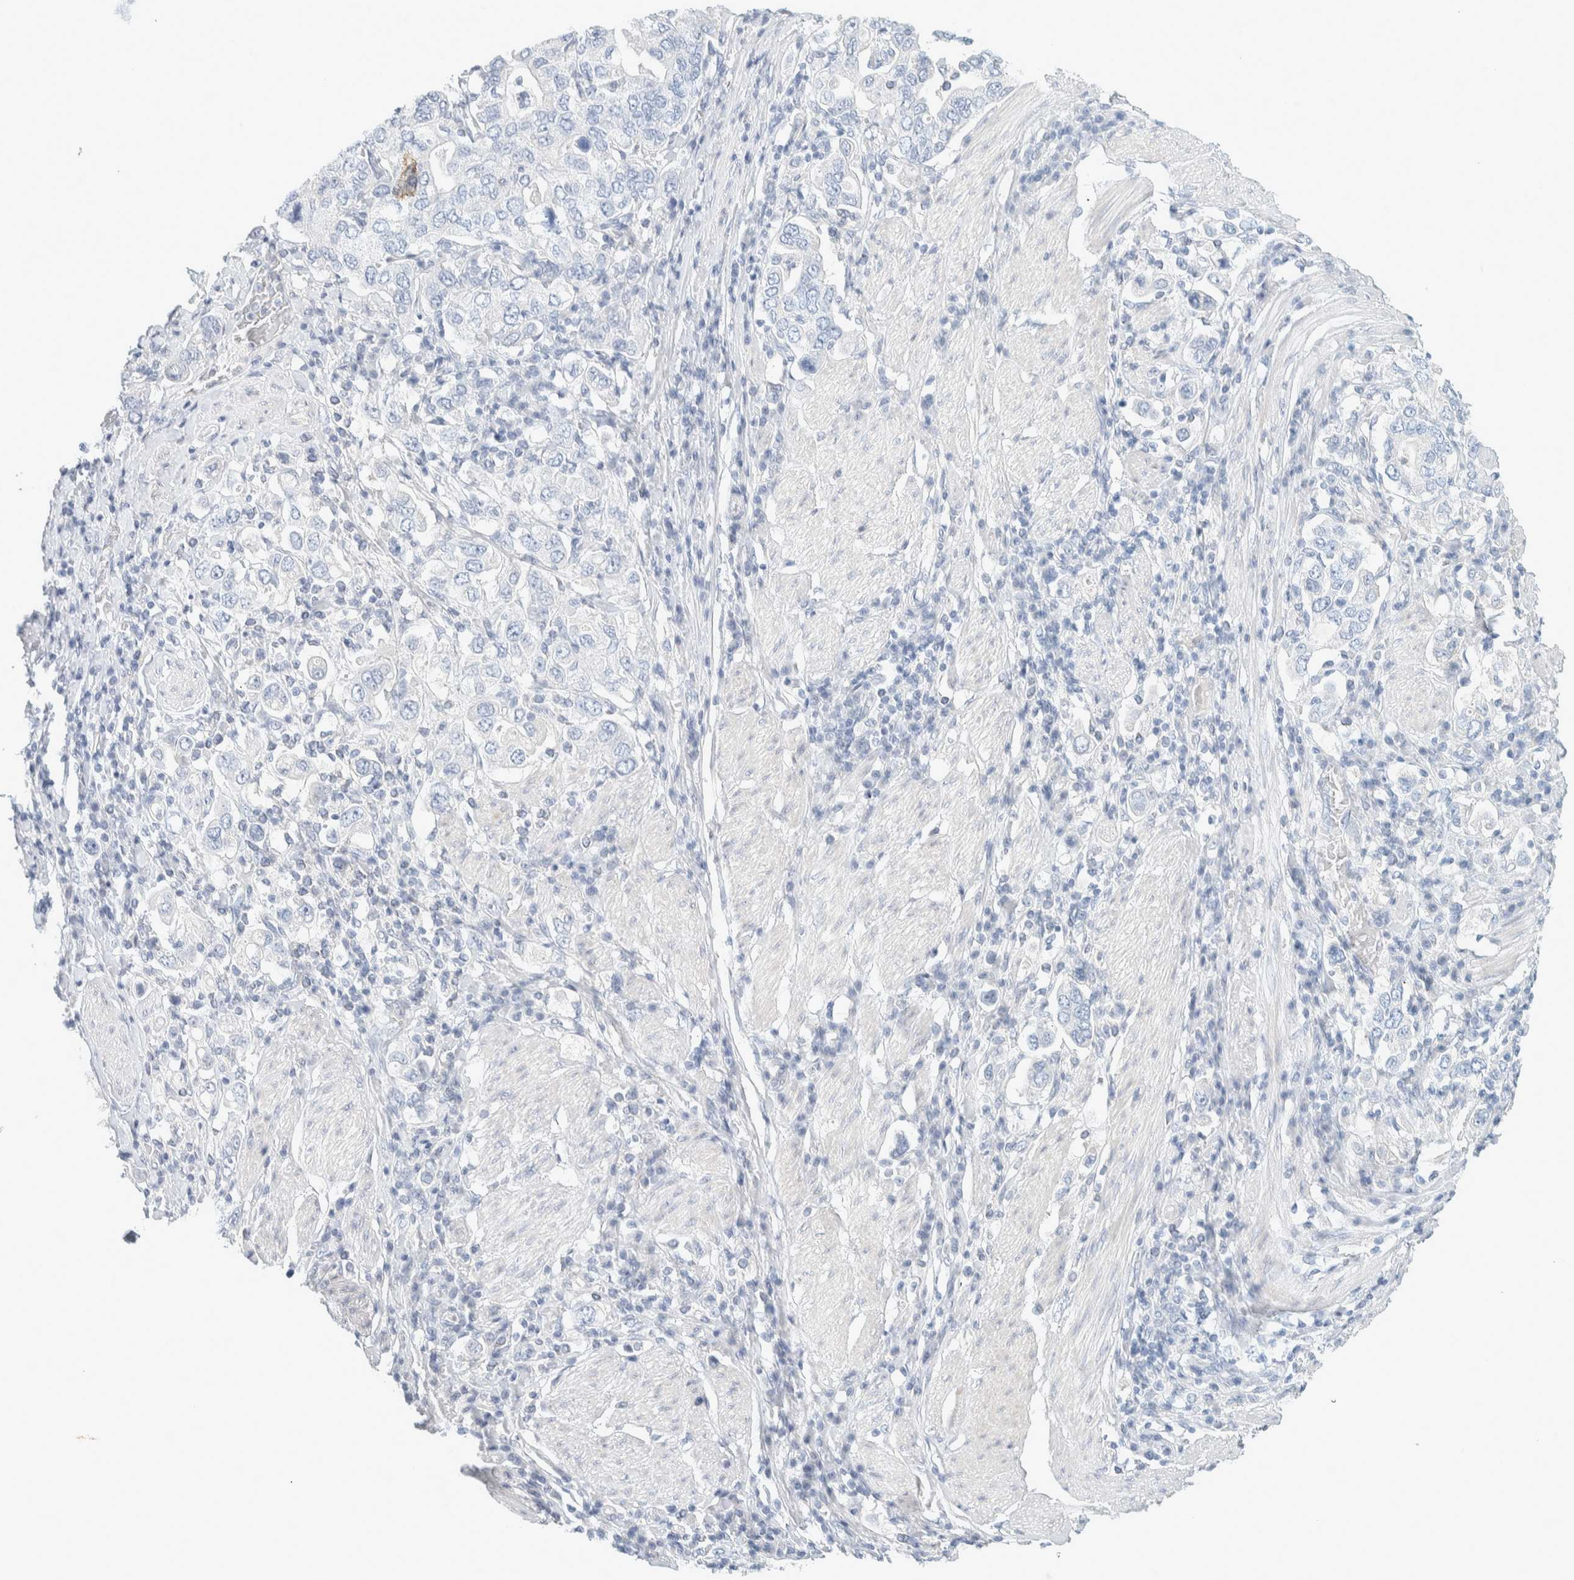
{"staining": {"intensity": "negative", "quantity": "none", "location": "none"}, "tissue": "stomach cancer", "cell_type": "Tumor cells", "image_type": "cancer", "snomed": [{"axis": "morphology", "description": "Adenocarcinoma, NOS"}, {"axis": "topography", "description": "Stomach, upper"}], "caption": "Immunohistochemical staining of human adenocarcinoma (stomach) reveals no significant expression in tumor cells. (Brightfield microscopy of DAB (3,3'-diaminobenzidine) IHC at high magnification).", "gene": "ALOX12B", "patient": {"sex": "male", "age": 62}}